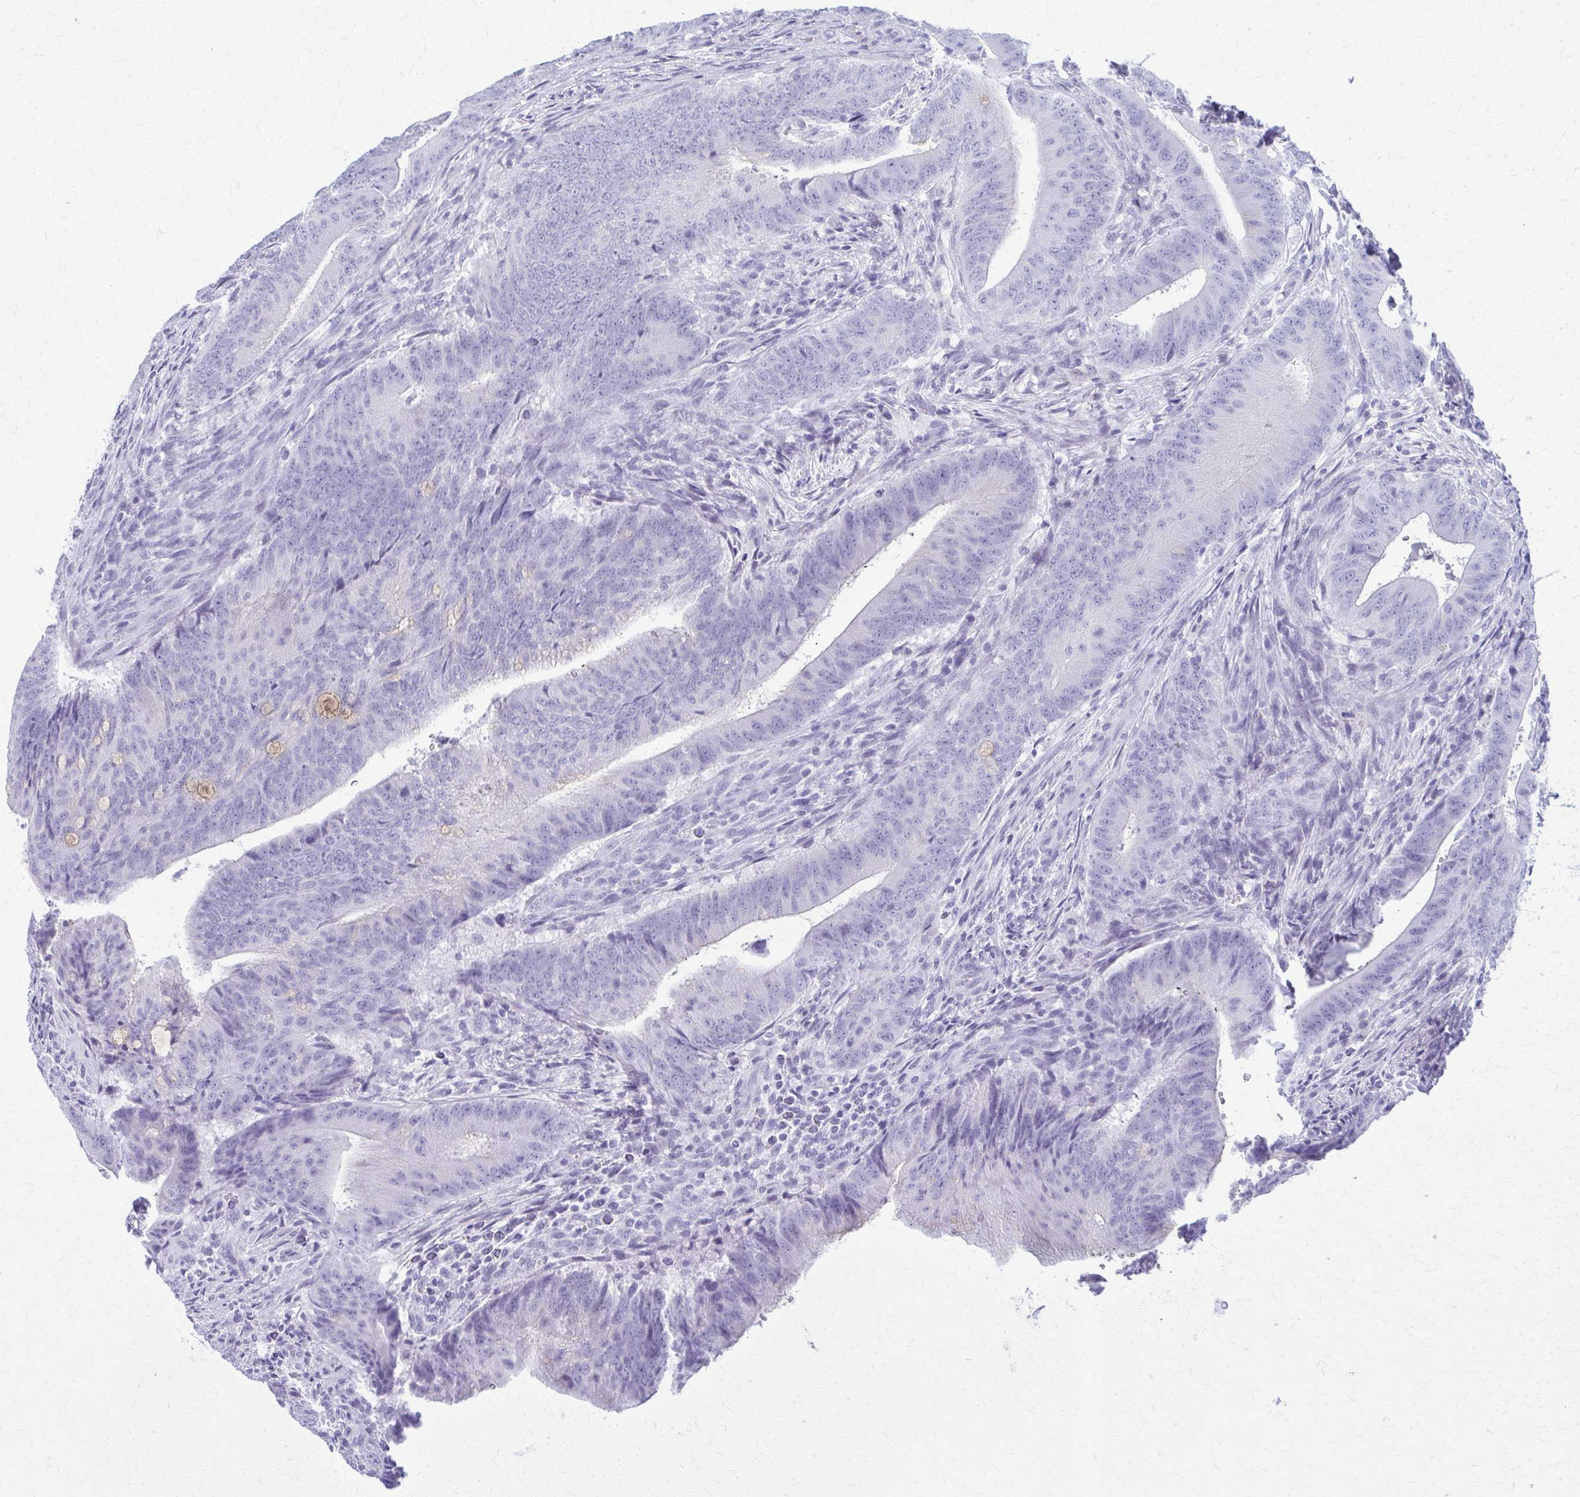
{"staining": {"intensity": "negative", "quantity": "none", "location": "none"}, "tissue": "colorectal cancer", "cell_type": "Tumor cells", "image_type": "cancer", "snomed": [{"axis": "morphology", "description": "Adenocarcinoma, NOS"}, {"axis": "topography", "description": "Colon"}], "caption": "High power microscopy histopathology image of an immunohistochemistry photomicrograph of colorectal adenocarcinoma, revealing no significant positivity in tumor cells.", "gene": "ACSM2B", "patient": {"sex": "female", "age": 43}}